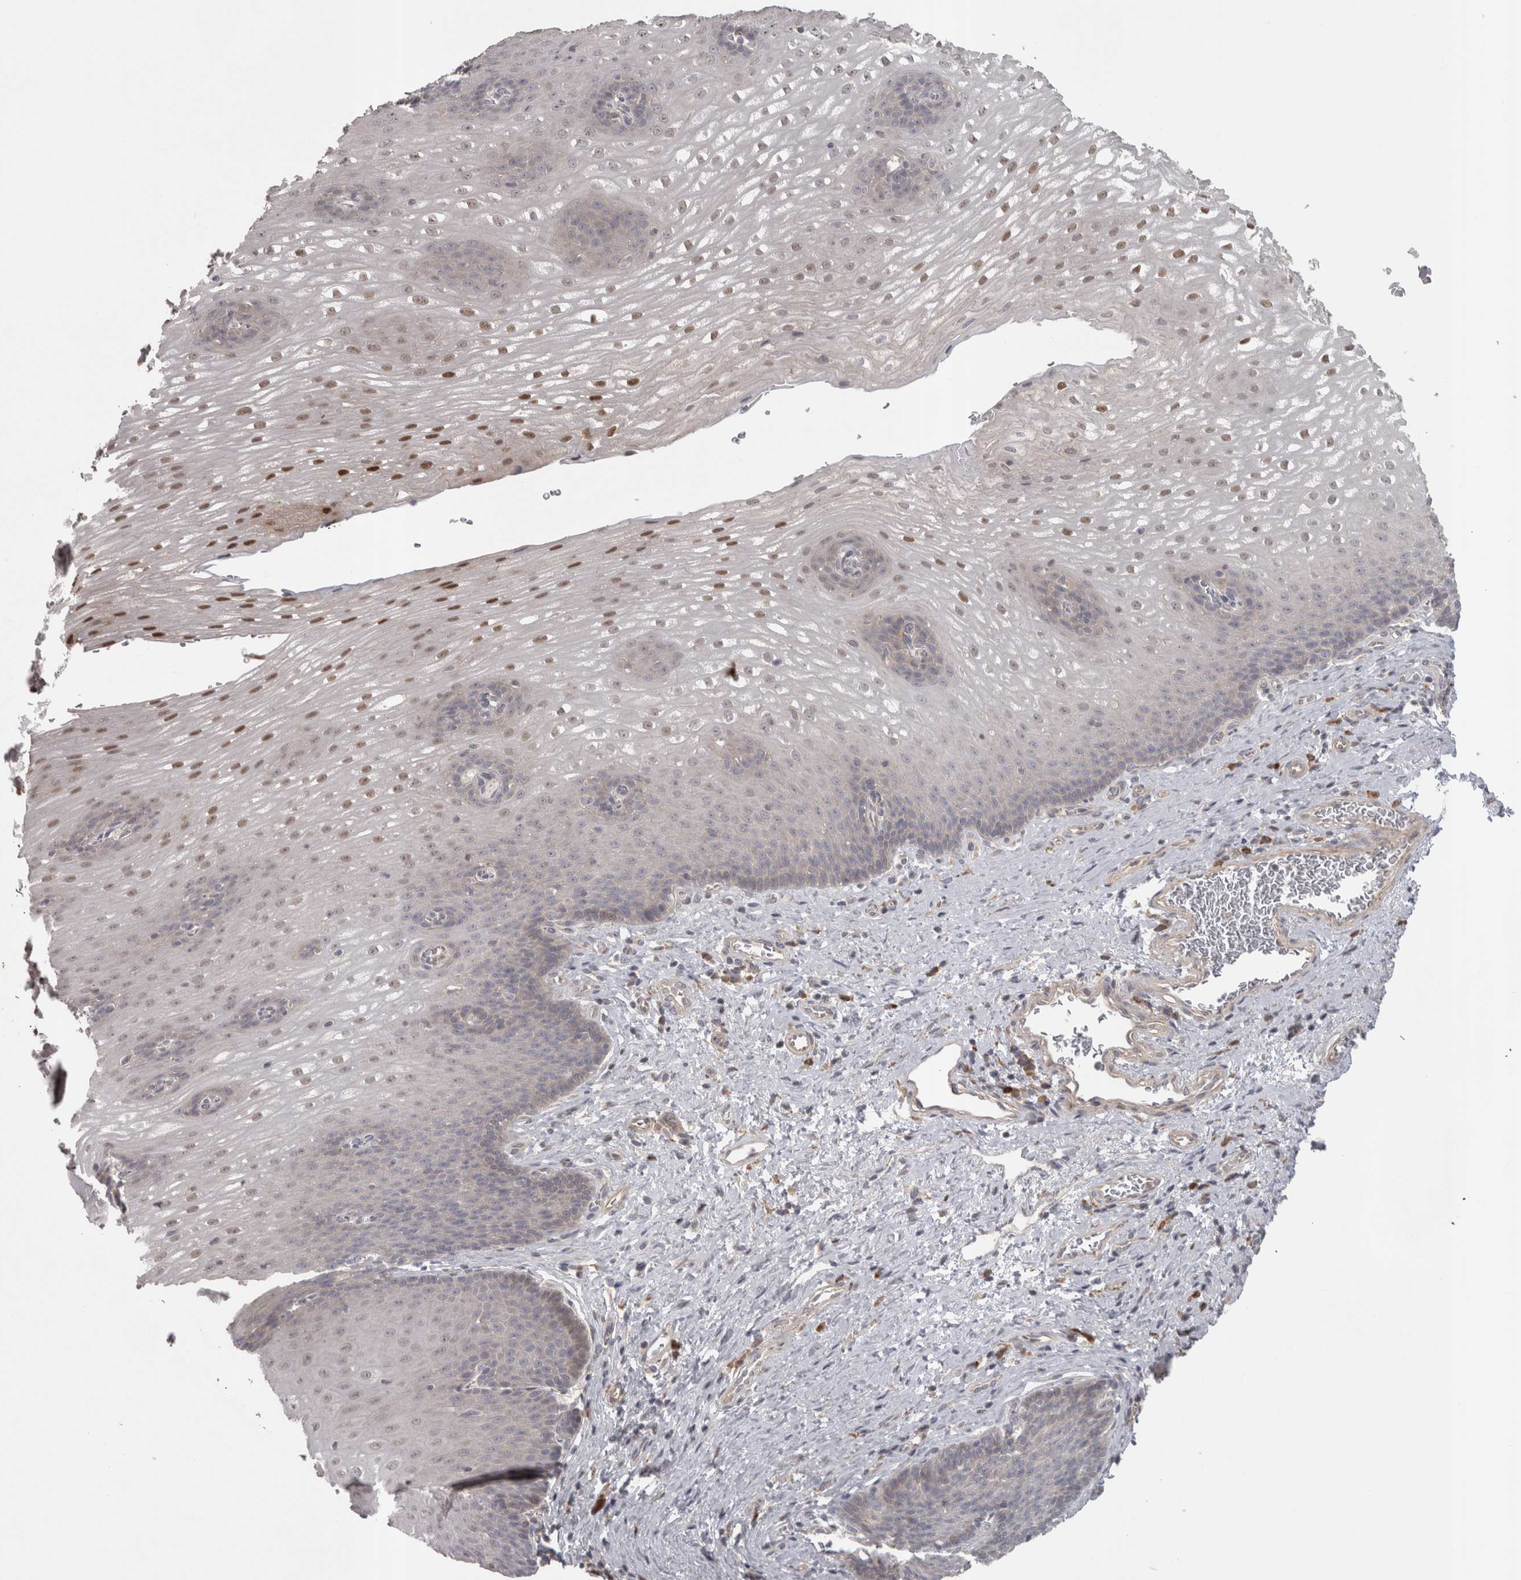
{"staining": {"intensity": "moderate", "quantity": "<25%", "location": "nuclear"}, "tissue": "esophagus", "cell_type": "Squamous epithelial cells", "image_type": "normal", "snomed": [{"axis": "morphology", "description": "Normal tissue, NOS"}, {"axis": "topography", "description": "Esophagus"}], "caption": "IHC of benign esophagus shows low levels of moderate nuclear positivity in approximately <25% of squamous epithelial cells.", "gene": "SLCO5A1", "patient": {"sex": "male", "age": 48}}